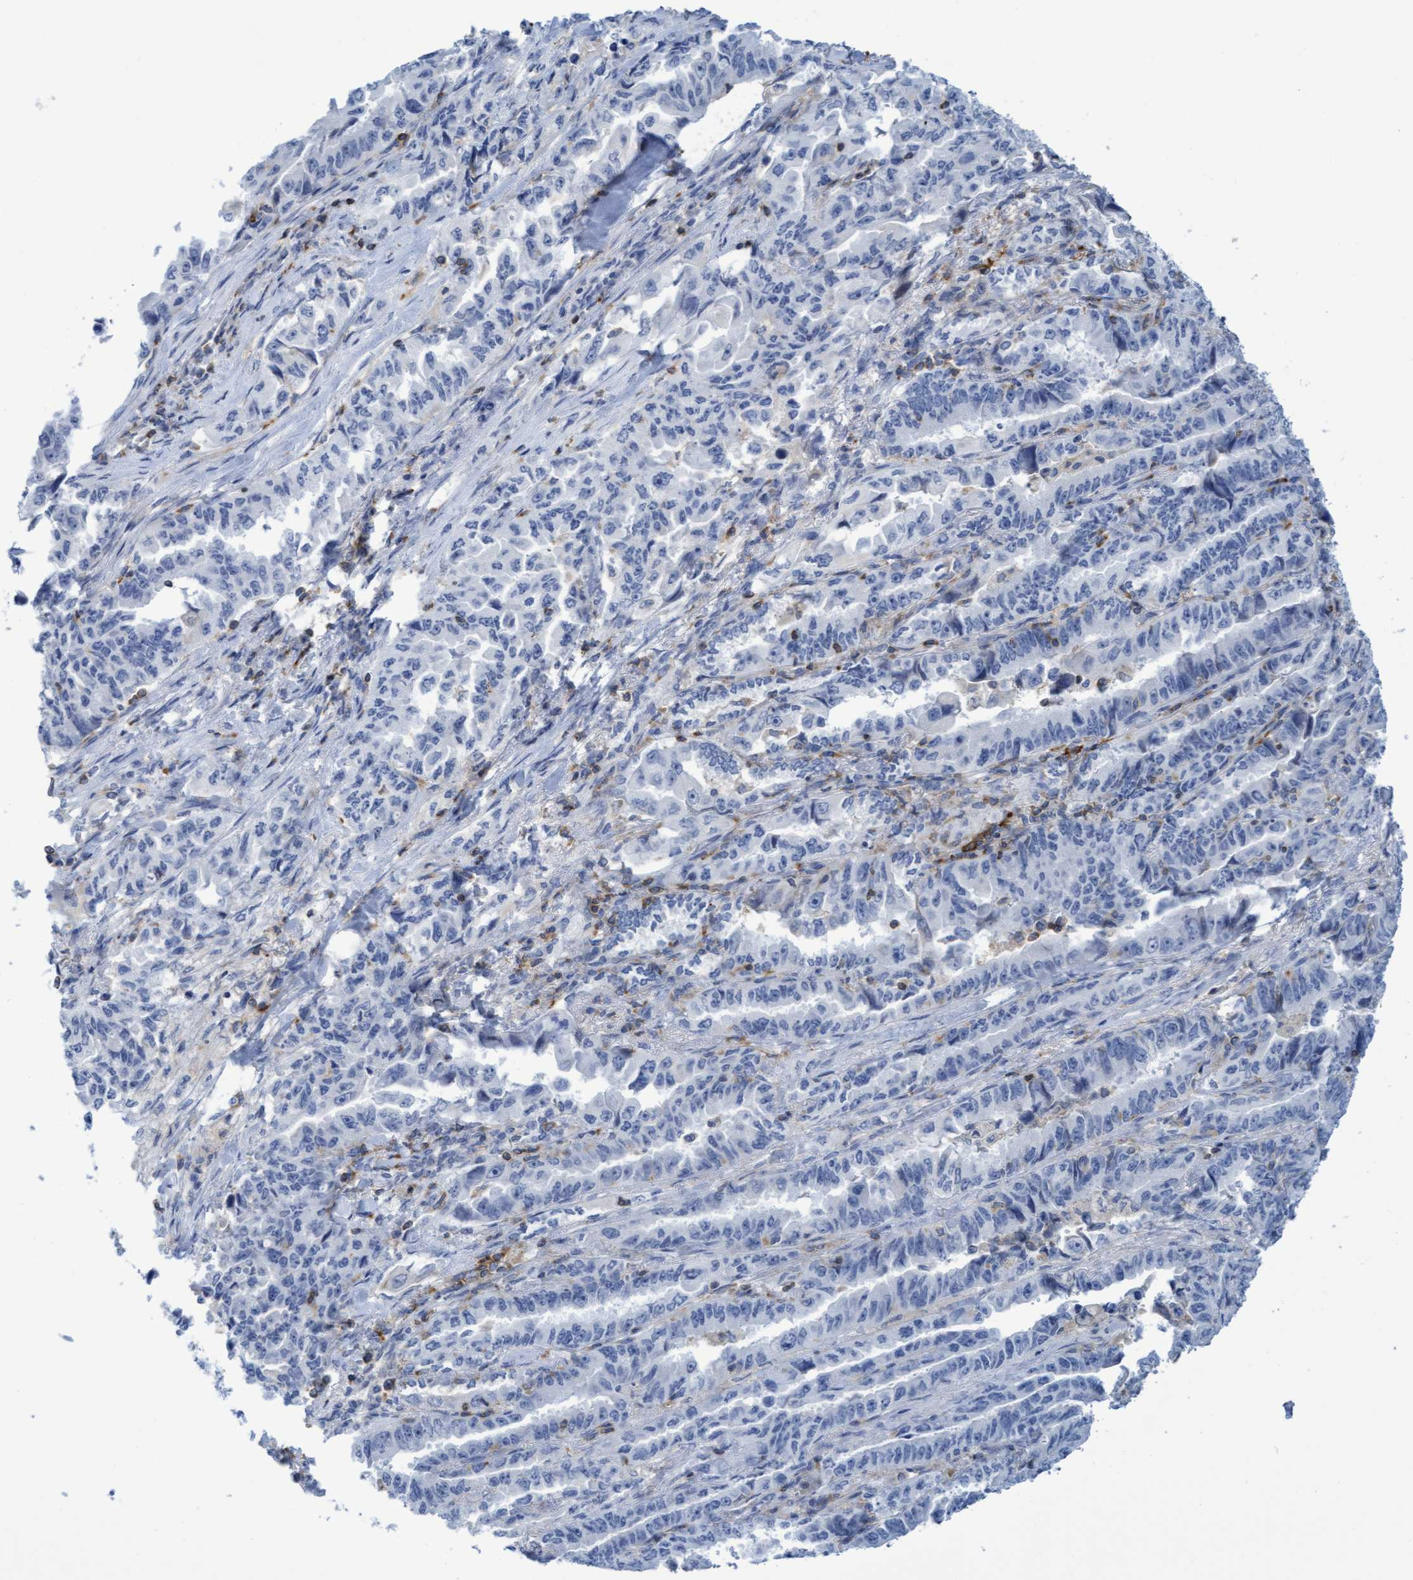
{"staining": {"intensity": "negative", "quantity": "none", "location": "none"}, "tissue": "lung cancer", "cell_type": "Tumor cells", "image_type": "cancer", "snomed": [{"axis": "morphology", "description": "Adenocarcinoma, NOS"}, {"axis": "topography", "description": "Lung"}], "caption": "Human lung cancer (adenocarcinoma) stained for a protein using immunohistochemistry displays no positivity in tumor cells.", "gene": "FNBP1", "patient": {"sex": "female", "age": 51}}